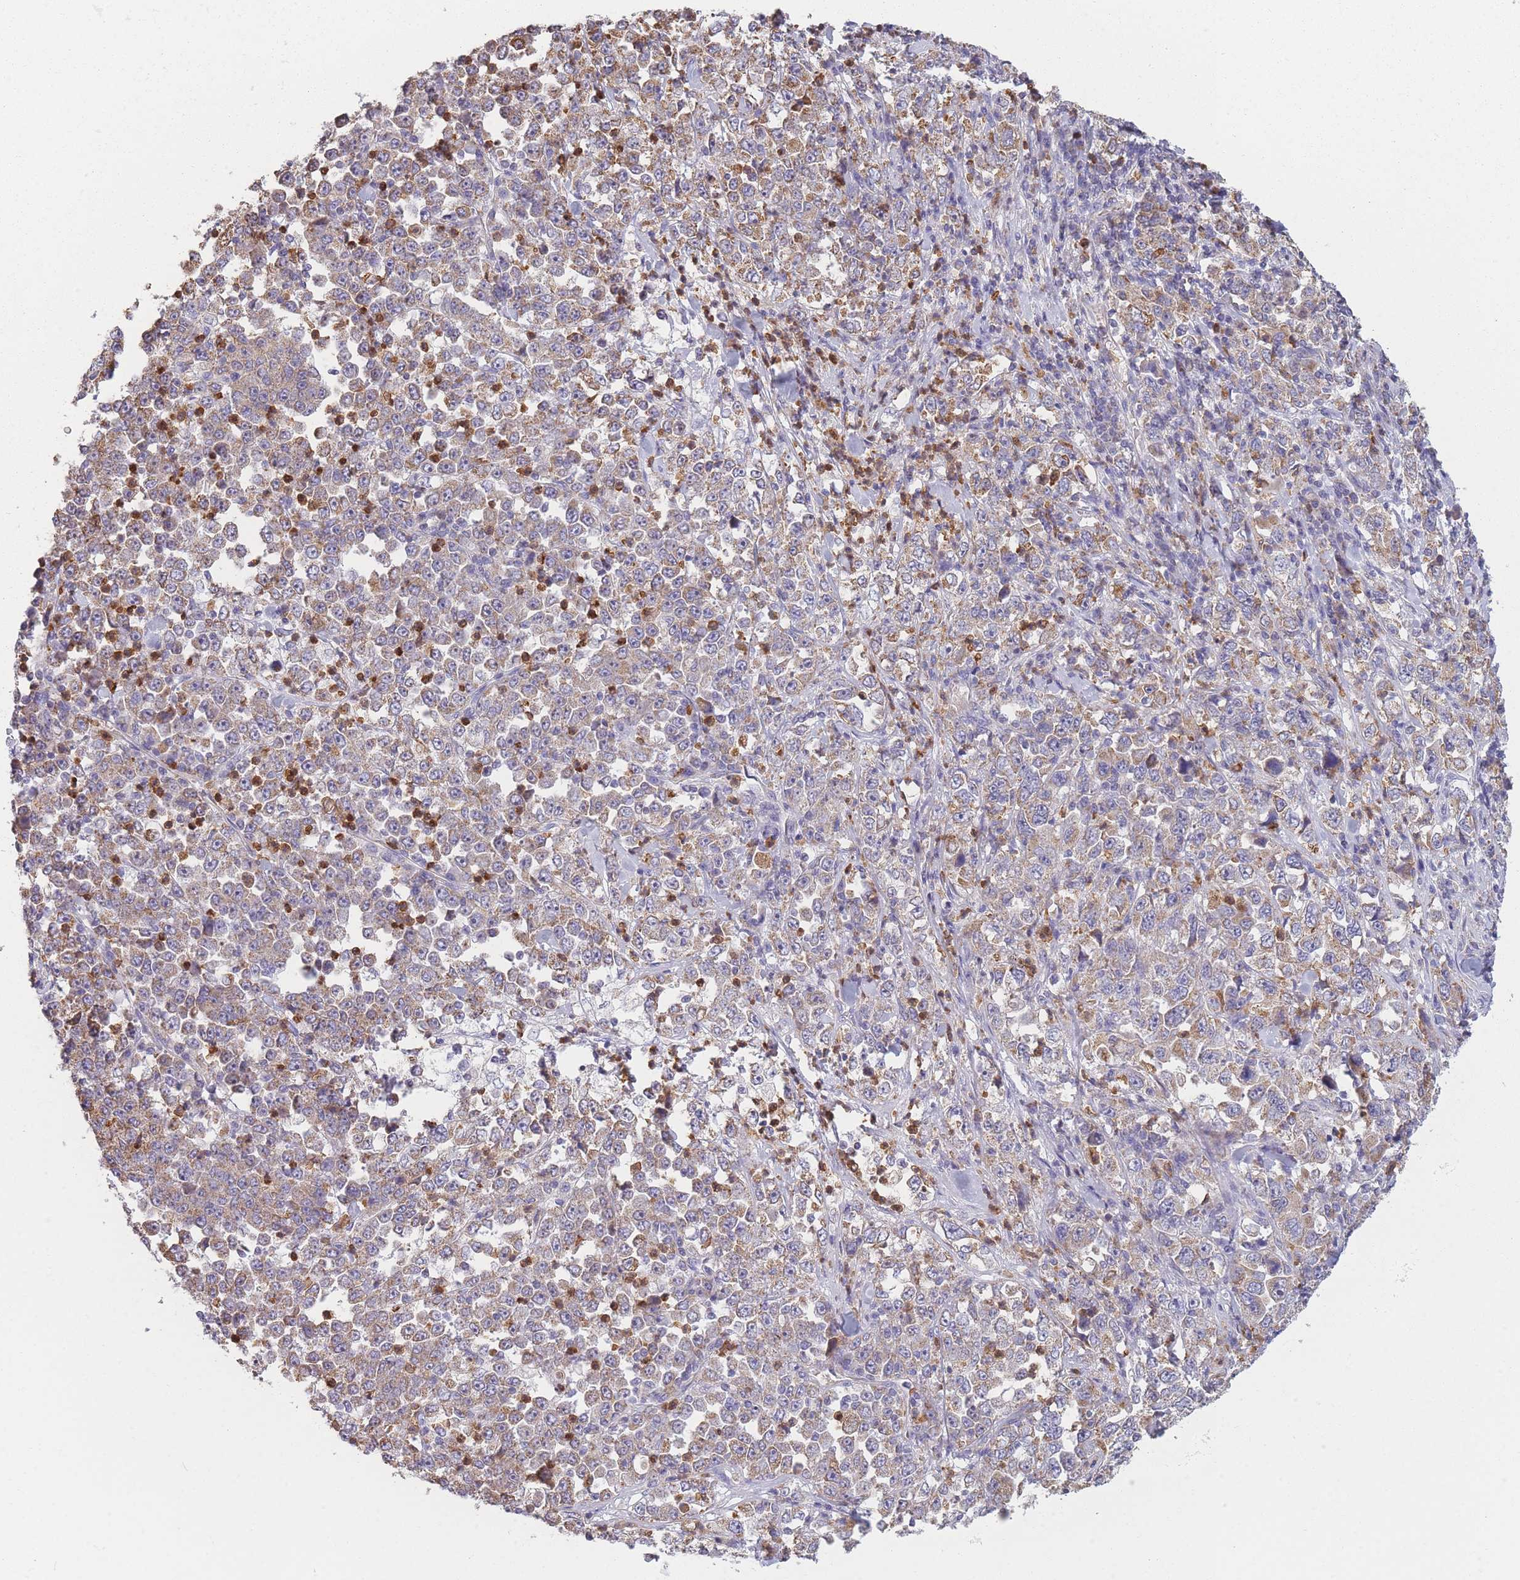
{"staining": {"intensity": "moderate", "quantity": "25%-75%", "location": "cytoplasmic/membranous"}, "tissue": "stomach cancer", "cell_type": "Tumor cells", "image_type": "cancer", "snomed": [{"axis": "morphology", "description": "Normal tissue, NOS"}, {"axis": "morphology", "description": "Adenocarcinoma, NOS"}, {"axis": "topography", "description": "Stomach, upper"}, {"axis": "topography", "description": "Stomach"}], "caption": "Immunohistochemical staining of human stomach cancer (adenocarcinoma) displays medium levels of moderate cytoplasmic/membranous positivity in about 25%-75% of tumor cells.", "gene": "PRAM1", "patient": {"sex": "male", "age": 59}}